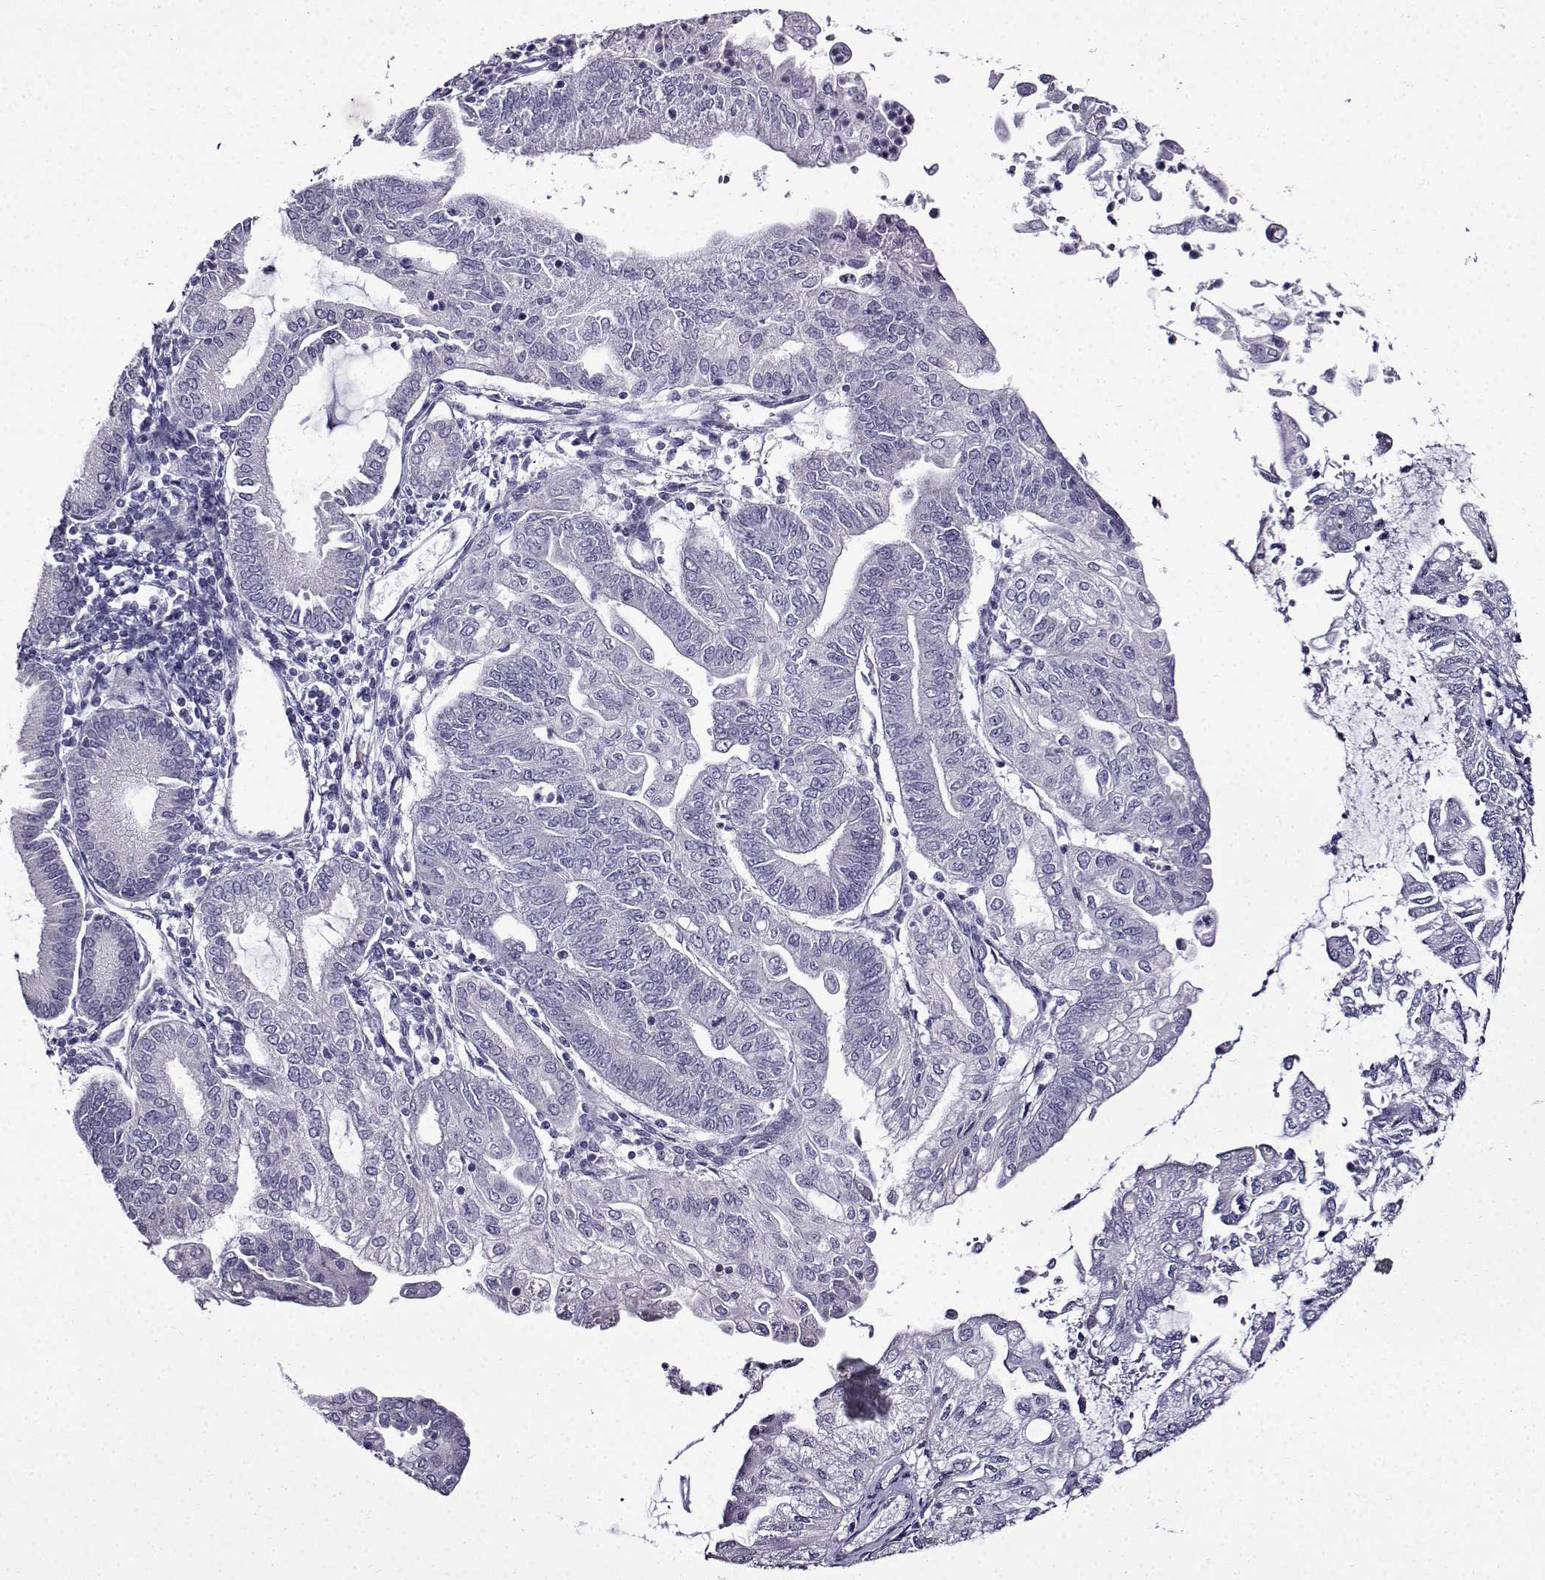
{"staining": {"intensity": "negative", "quantity": "none", "location": "none"}, "tissue": "endometrial cancer", "cell_type": "Tumor cells", "image_type": "cancer", "snomed": [{"axis": "morphology", "description": "Adenocarcinoma, NOS"}, {"axis": "topography", "description": "Endometrium"}], "caption": "A photomicrograph of human adenocarcinoma (endometrial) is negative for staining in tumor cells.", "gene": "TMEM266", "patient": {"sex": "female", "age": 55}}